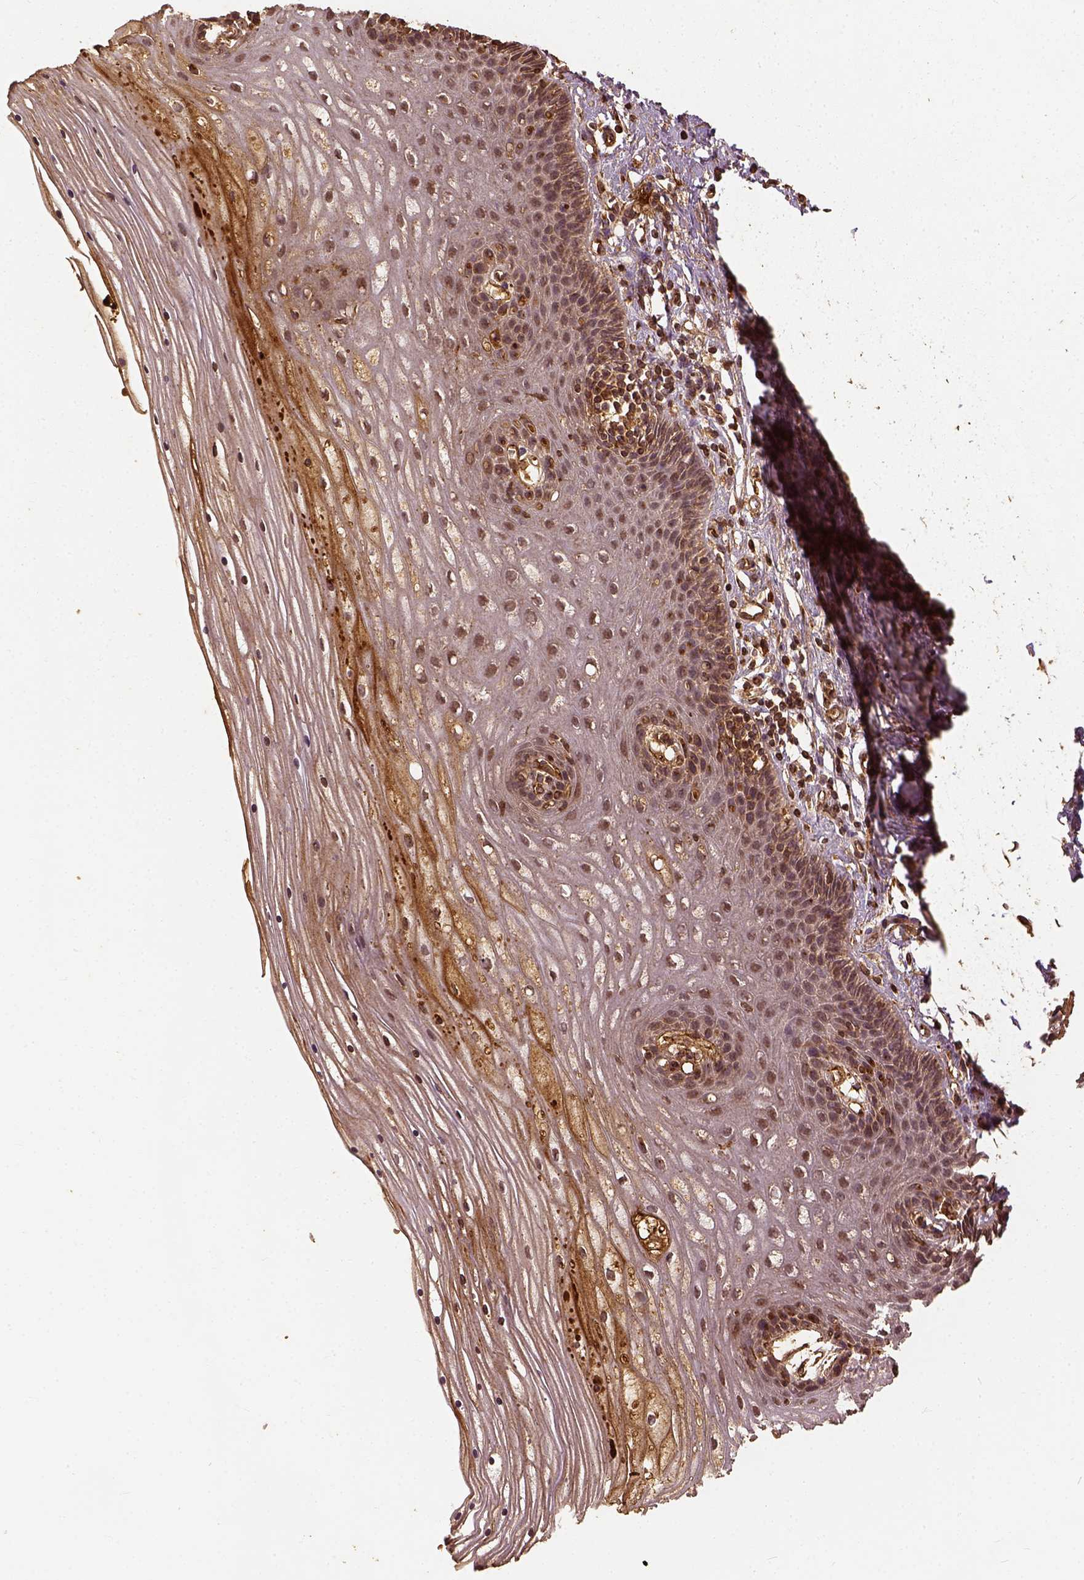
{"staining": {"intensity": "moderate", "quantity": "25%-75%", "location": "cytoplasmic/membranous"}, "tissue": "cervix", "cell_type": "Glandular cells", "image_type": "normal", "snomed": [{"axis": "morphology", "description": "Normal tissue, NOS"}, {"axis": "topography", "description": "Cervix"}], "caption": "Benign cervix was stained to show a protein in brown. There is medium levels of moderate cytoplasmic/membranous staining in approximately 25%-75% of glandular cells.", "gene": "VEGFA", "patient": {"sex": "female", "age": 35}}